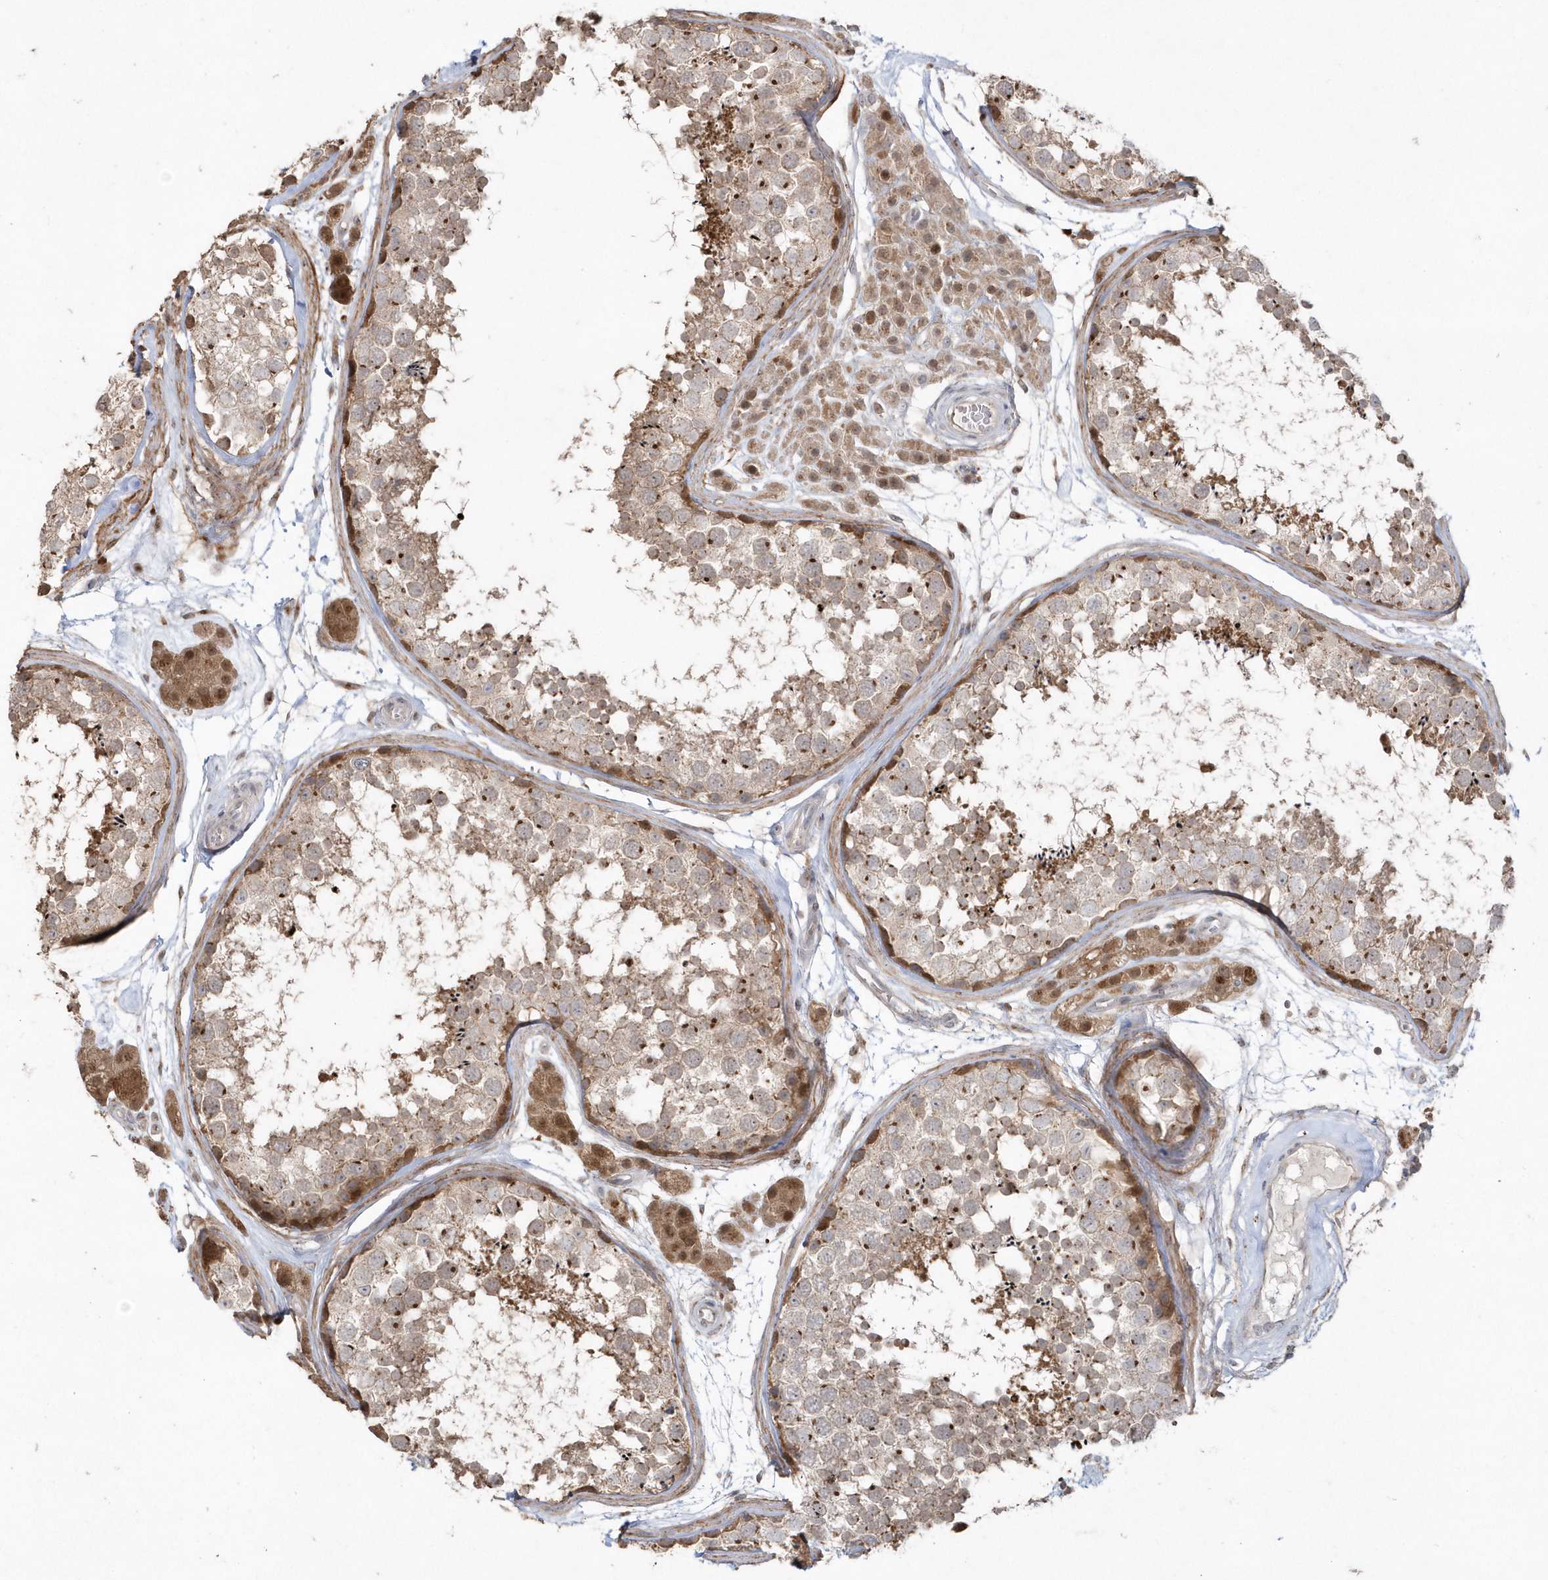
{"staining": {"intensity": "moderate", "quantity": ">75%", "location": "cytoplasmic/membranous"}, "tissue": "testis", "cell_type": "Cells in seminiferous ducts", "image_type": "normal", "snomed": [{"axis": "morphology", "description": "Normal tissue, NOS"}, {"axis": "topography", "description": "Testis"}], "caption": "DAB (3,3'-diaminobenzidine) immunohistochemical staining of benign human testis demonstrates moderate cytoplasmic/membranous protein positivity in about >75% of cells in seminiferous ducts.", "gene": "GEMIN6", "patient": {"sex": "male", "age": 56}}